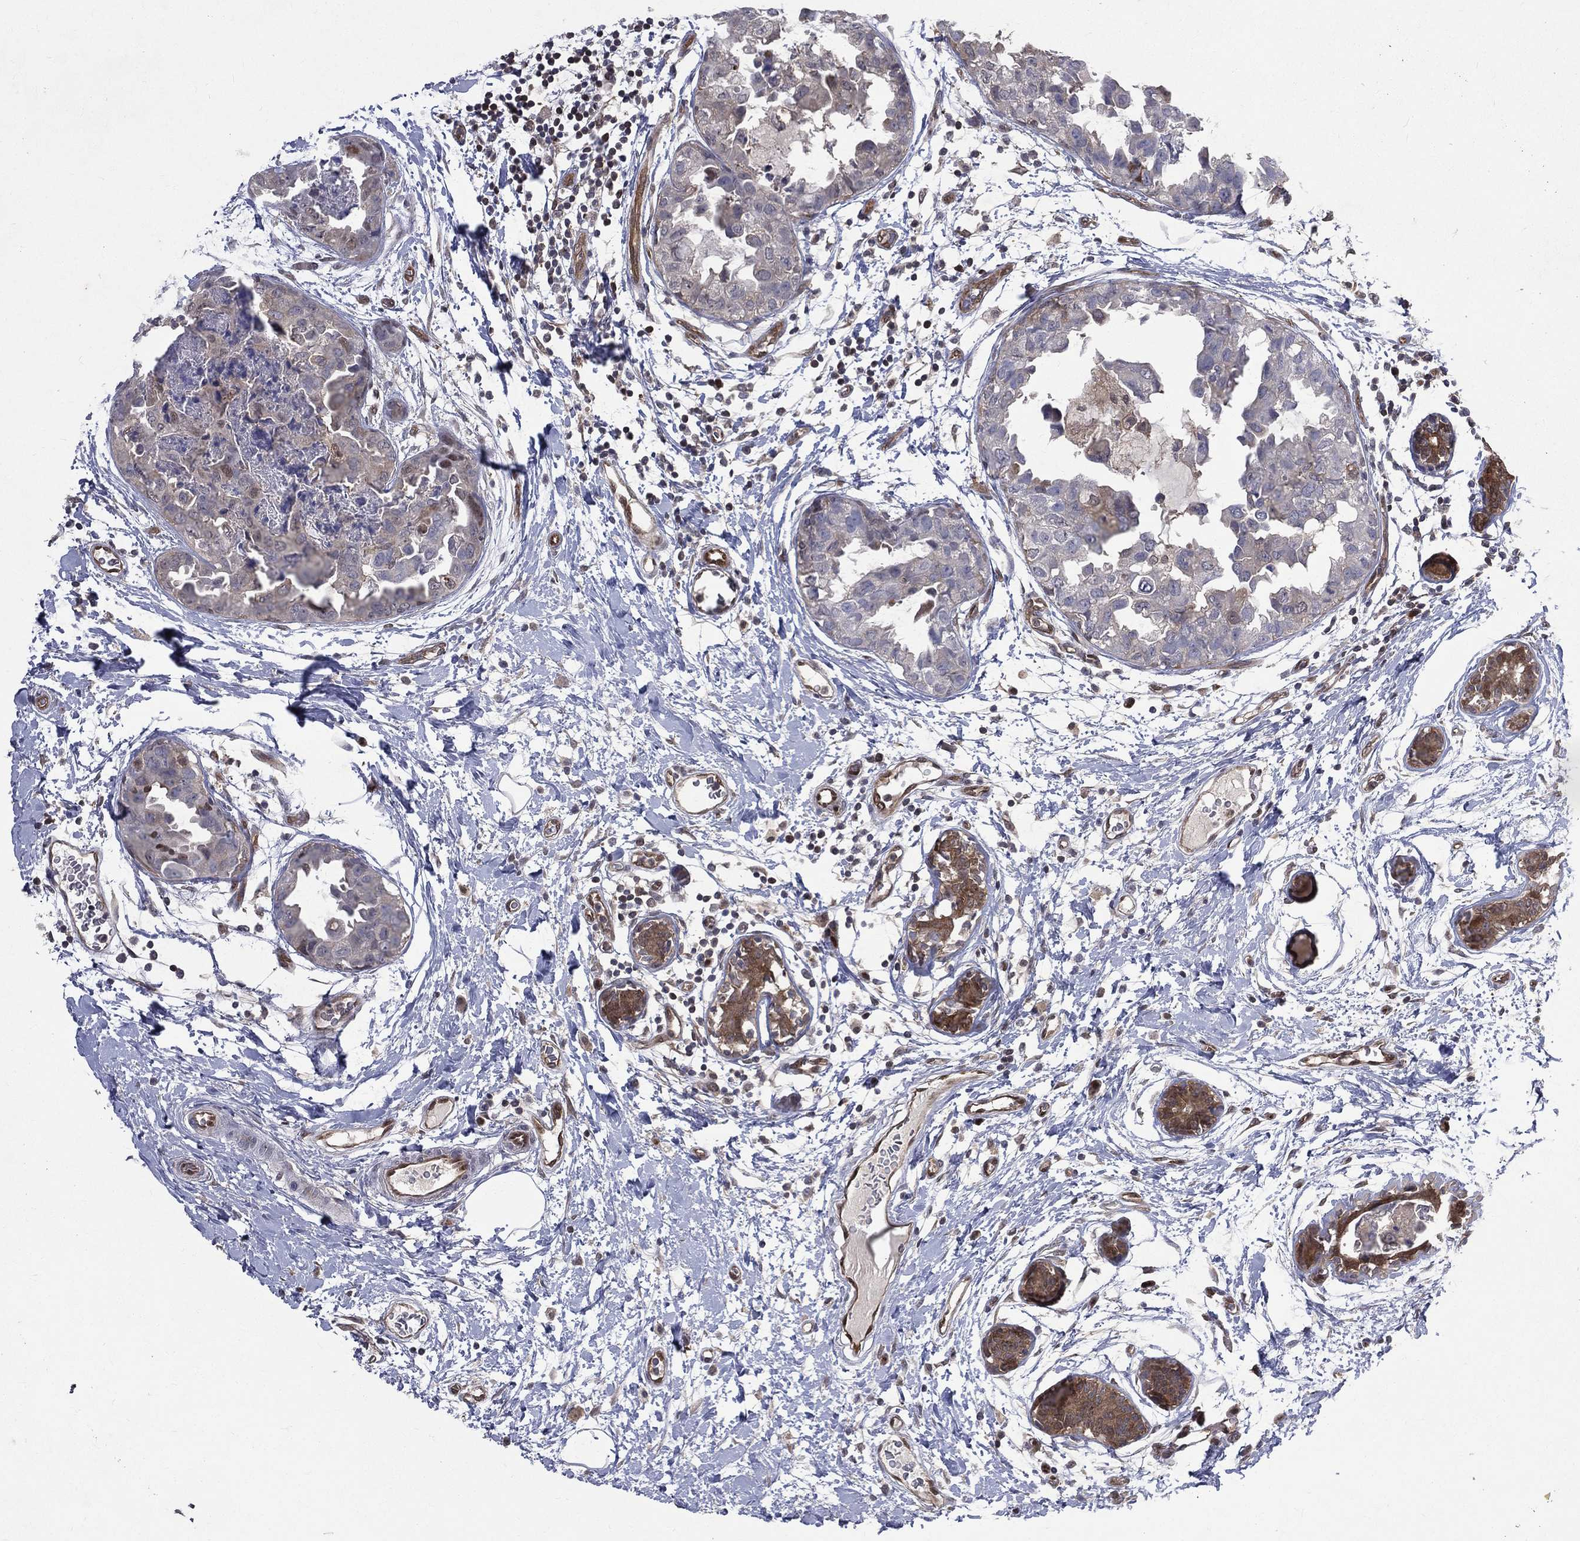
{"staining": {"intensity": "negative", "quantity": "none", "location": "none"}, "tissue": "breast cancer", "cell_type": "Tumor cells", "image_type": "cancer", "snomed": [{"axis": "morphology", "description": "Normal tissue, NOS"}, {"axis": "morphology", "description": "Duct carcinoma"}, {"axis": "topography", "description": "Breast"}], "caption": "Protein analysis of breast intraductal carcinoma exhibits no significant expression in tumor cells.", "gene": "GMPR2", "patient": {"sex": "female", "age": 40}}